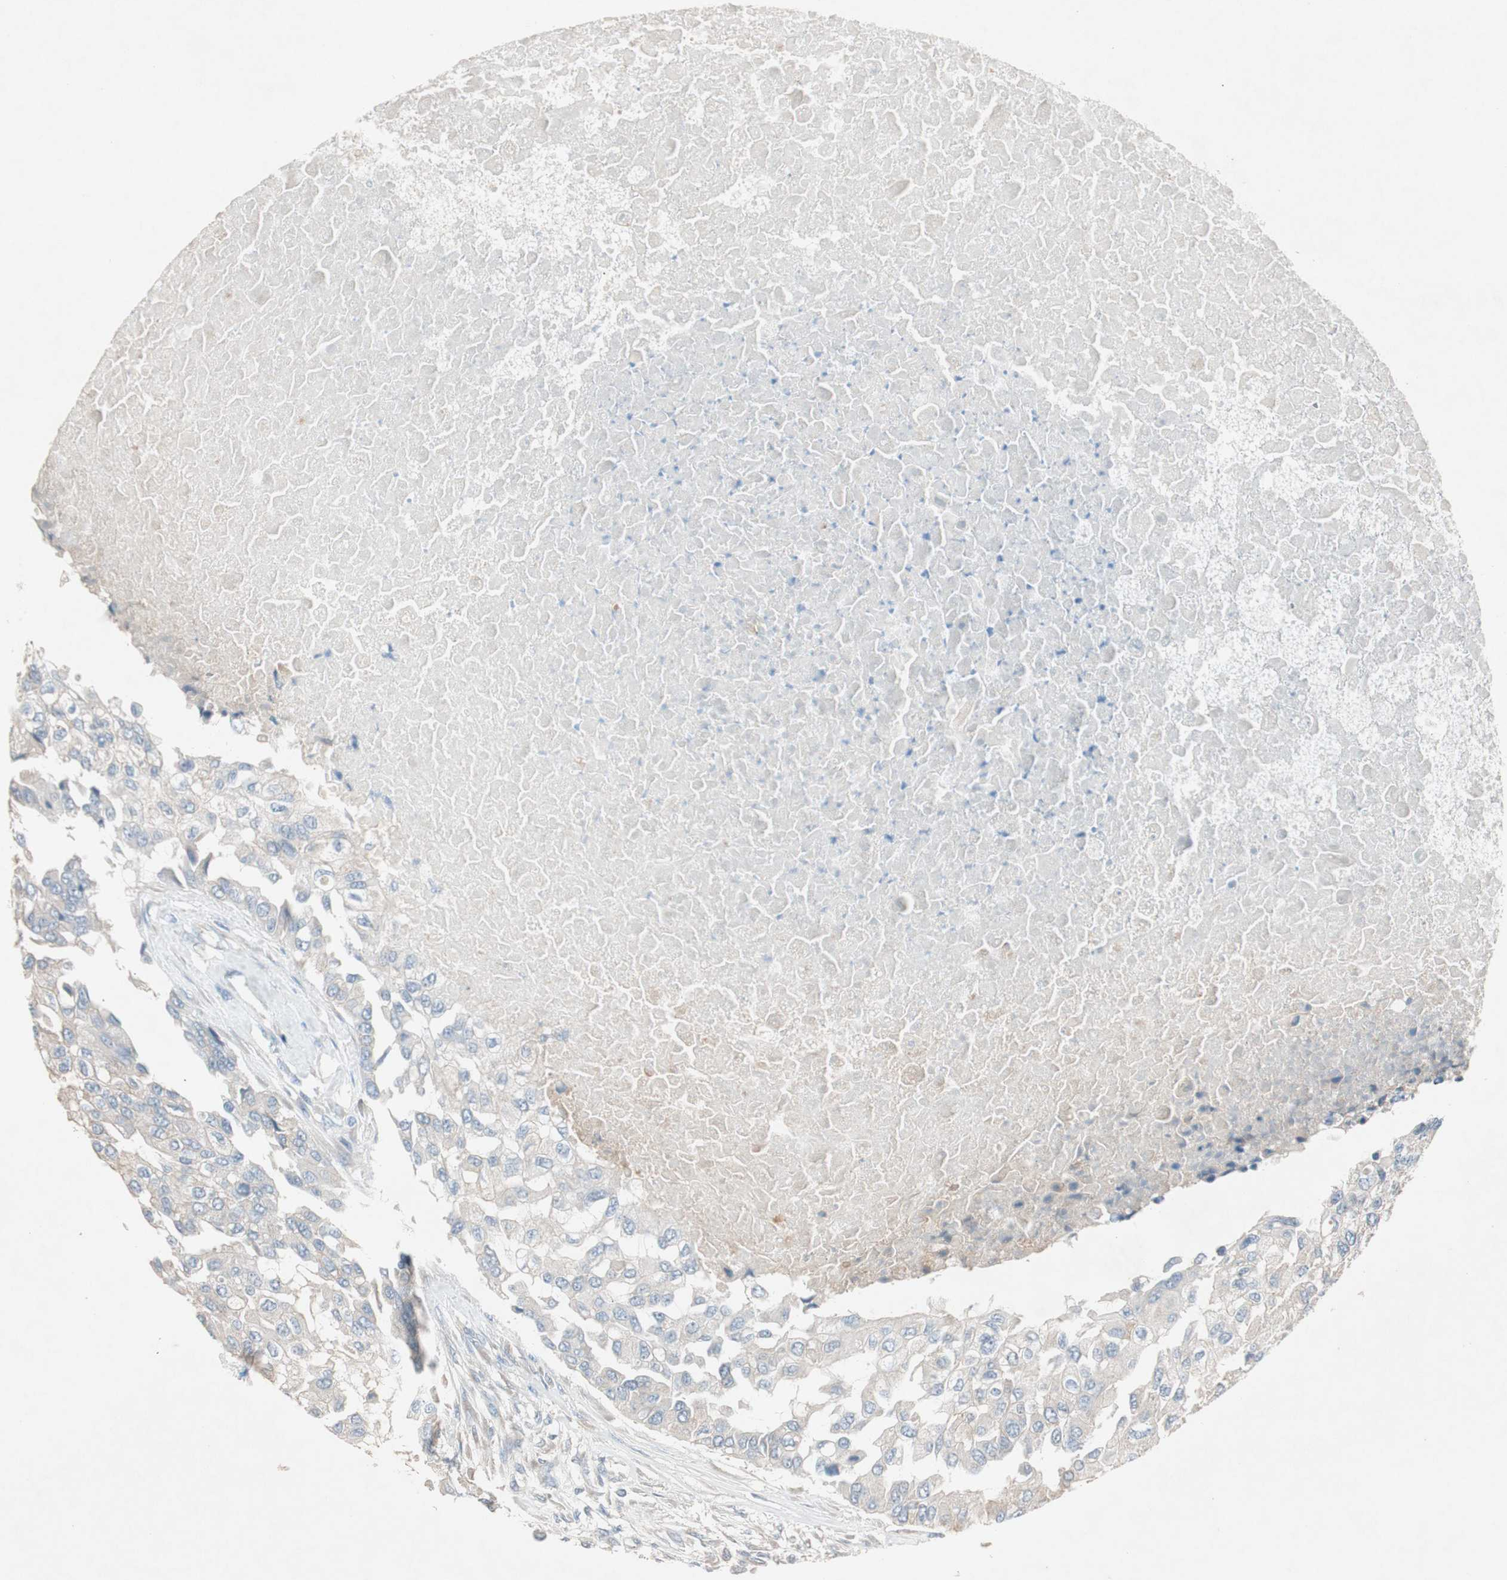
{"staining": {"intensity": "weak", "quantity": "25%-75%", "location": "cytoplasmic/membranous"}, "tissue": "breast cancer", "cell_type": "Tumor cells", "image_type": "cancer", "snomed": [{"axis": "morphology", "description": "Normal tissue, NOS"}, {"axis": "morphology", "description": "Duct carcinoma"}, {"axis": "topography", "description": "Breast"}], "caption": "Immunohistochemical staining of human breast cancer (infiltrating ductal carcinoma) exhibits weak cytoplasmic/membranous protein staining in about 25%-75% of tumor cells.", "gene": "KHK", "patient": {"sex": "female", "age": 49}}